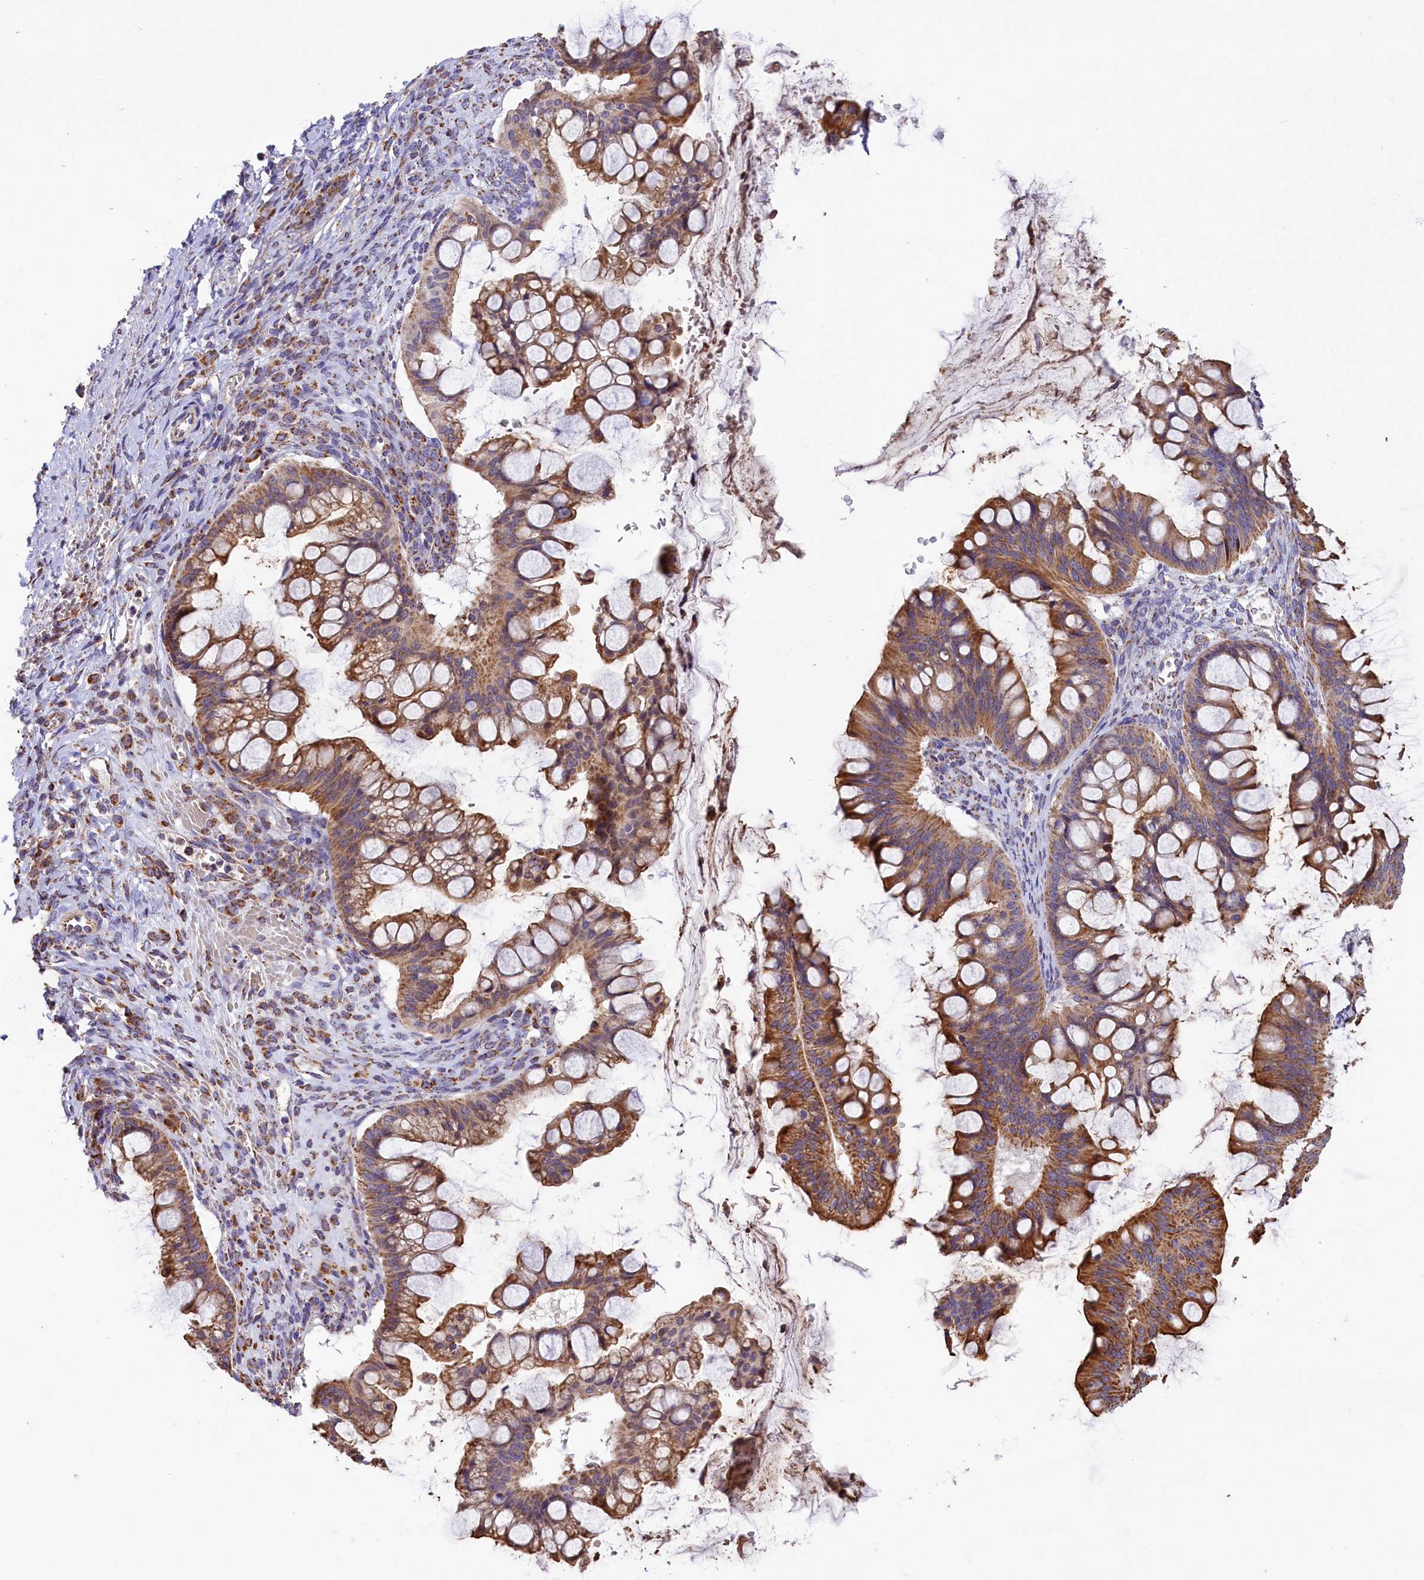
{"staining": {"intensity": "moderate", "quantity": ">75%", "location": "cytoplasmic/membranous"}, "tissue": "ovarian cancer", "cell_type": "Tumor cells", "image_type": "cancer", "snomed": [{"axis": "morphology", "description": "Cystadenocarcinoma, mucinous, NOS"}, {"axis": "topography", "description": "Ovary"}], "caption": "The micrograph demonstrates a brown stain indicating the presence of a protein in the cytoplasmic/membranous of tumor cells in ovarian mucinous cystadenocarcinoma.", "gene": "NDUFA8", "patient": {"sex": "female", "age": 73}}